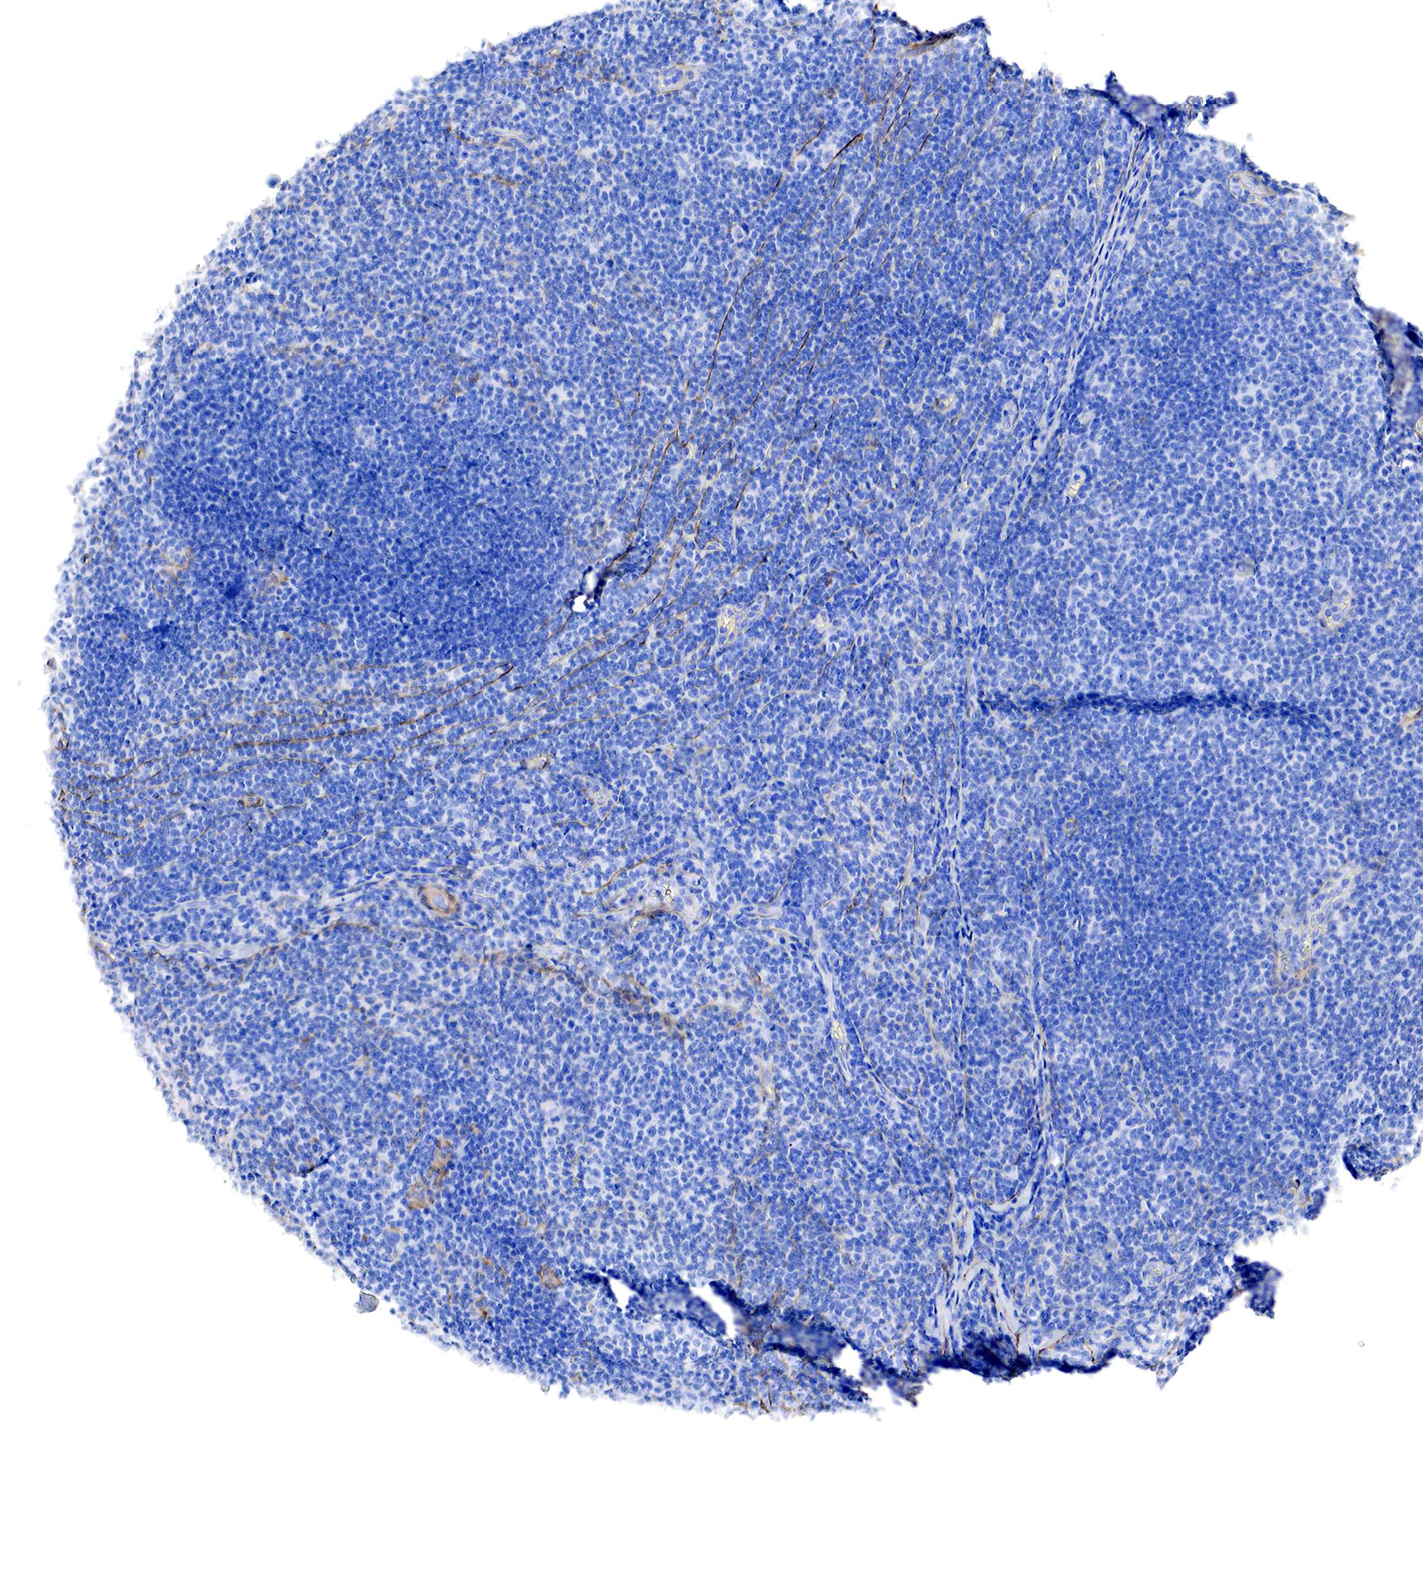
{"staining": {"intensity": "negative", "quantity": "none", "location": "none"}, "tissue": "lymphoma", "cell_type": "Tumor cells", "image_type": "cancer", "snomed": [{"axis": "morphology", "description": "Malignant lymphoma, non-Hodgkin's type, Low grade"}, {"axis": "topography", "description": "Lymph node"}], "caption": "Immunohistochemistry (IHC) photomicrograph of neoplastic tissue: malignant lymphoma, non-Hodgkin's type (low-grade) stained with DAB displays no significant protein positivity in tumor cells.", "gene": "TPM1", "patient": {"sex": "male", "age": 74}}